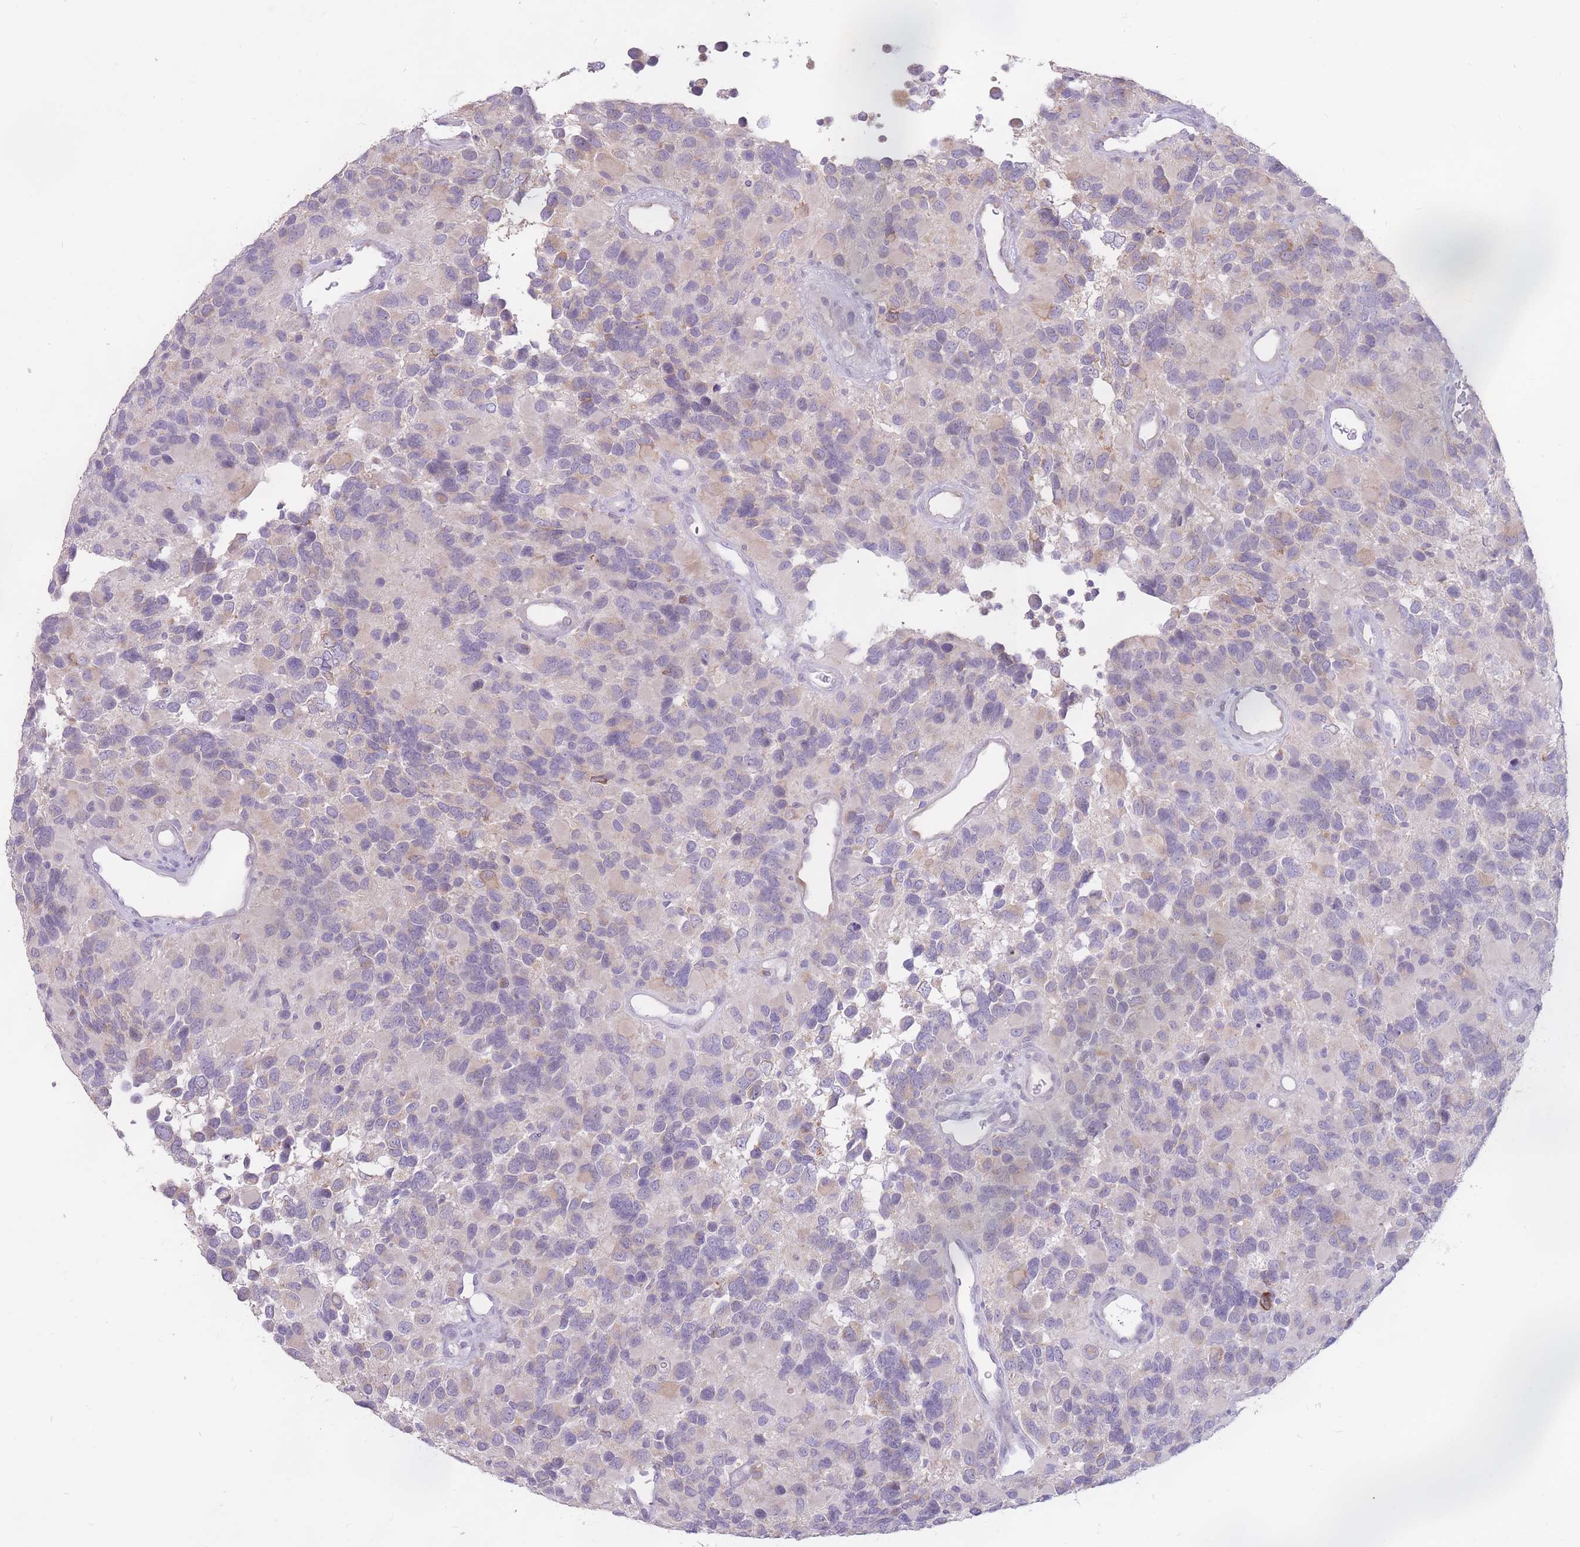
{"staining": {"intensity": "negative", "quantity": "none", "location": "none"}, "tissue": "glioma", "cell_type": "Tumor cells", "image_type": "cancer", "snomed": [{"axis": "morphology", "description": "Glioma, malignant, High grade"}, {"axis": "topography", "description": "Brain"}], "caption": "Micrograph shows no protein positivity in tumor cells of glioma tissue.", "gene": "TRAPPC5", "patient": {"sex": "male", "age": 77}}